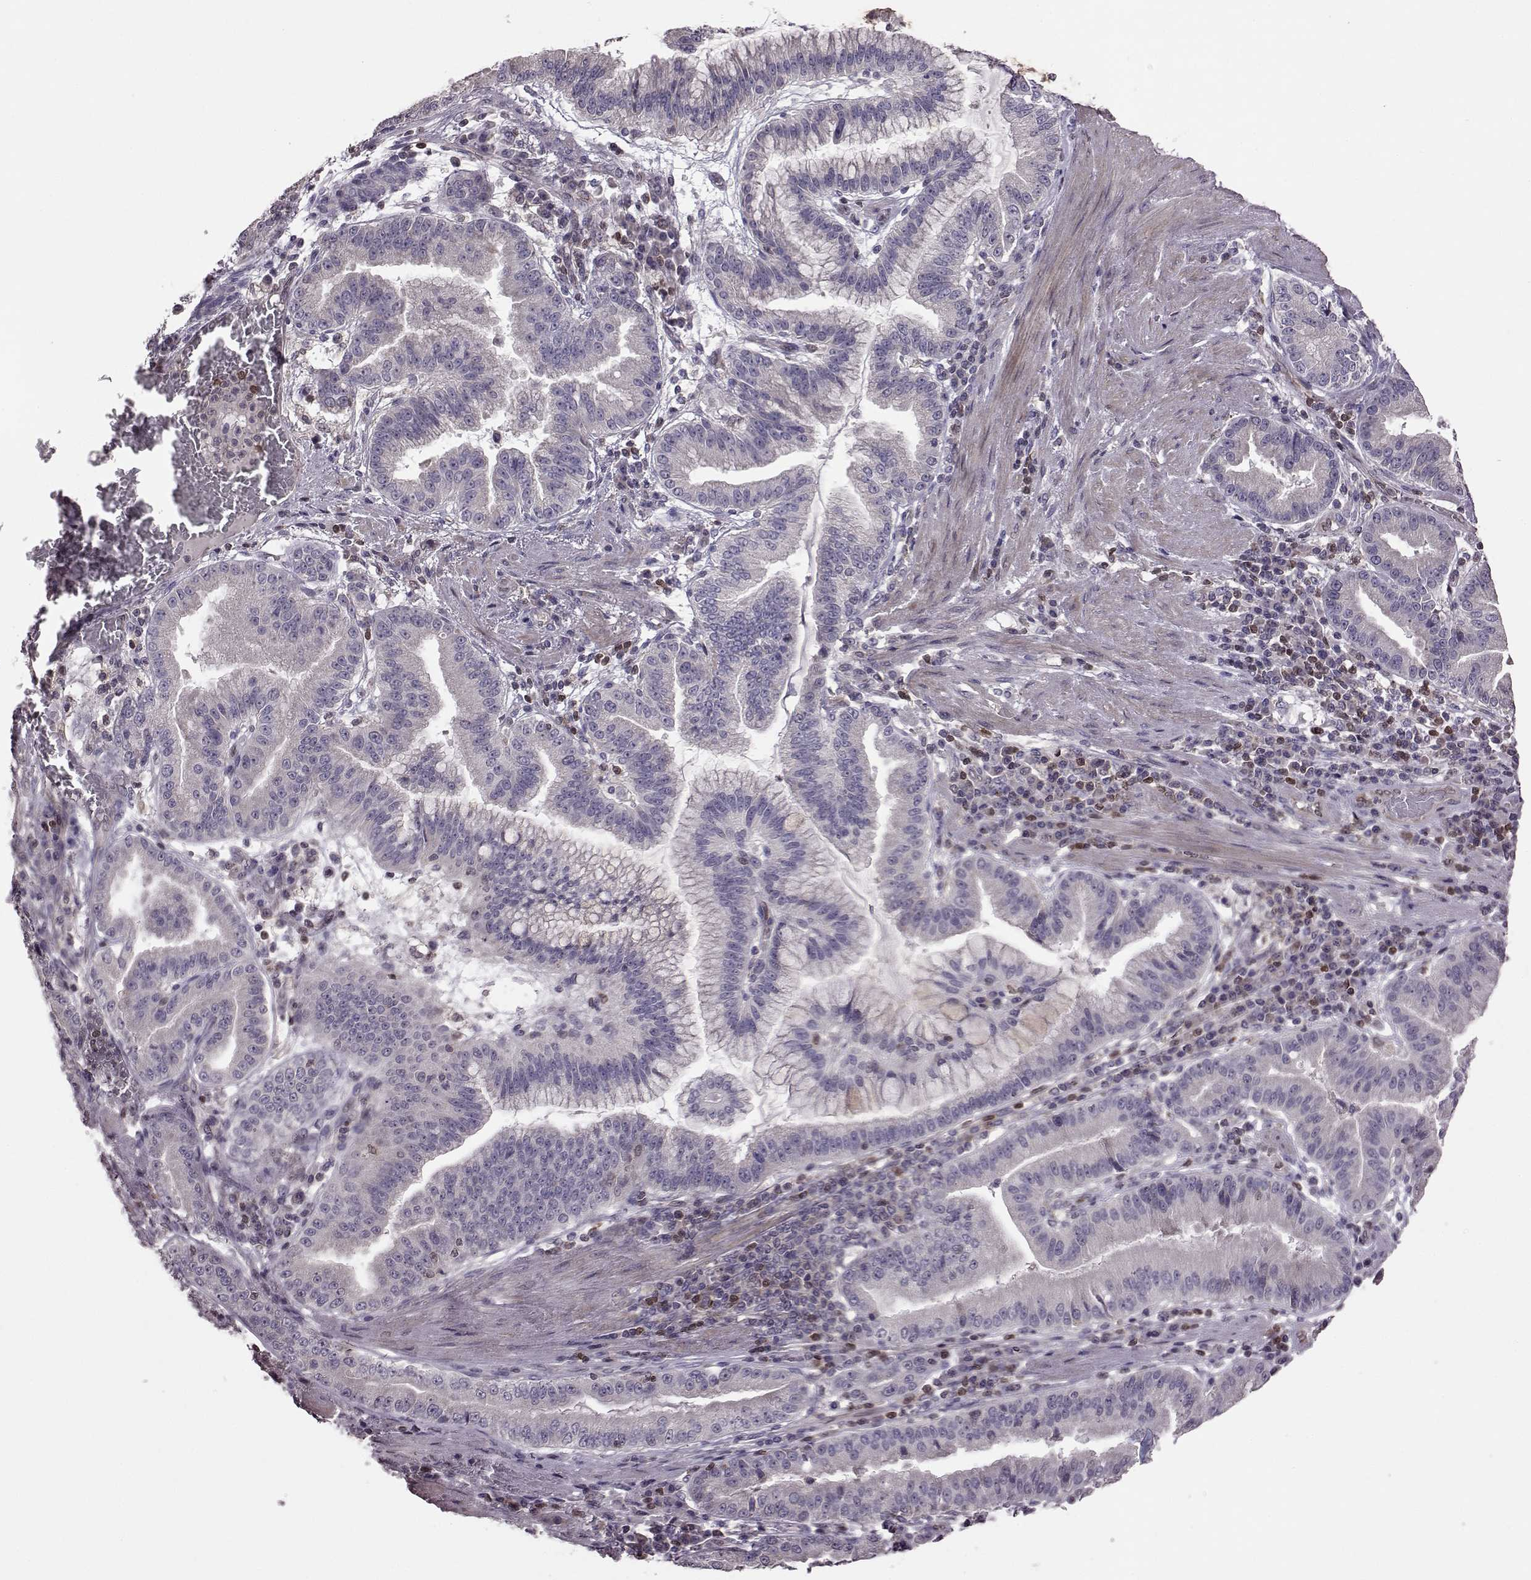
{"staining": {"intensity": "negative", "quantity": "none", "location": "none"}, "tissue": "stomach cancer", "cell_type": "Tumor cells", "image_type": "cancer", "snomed": [{"axis": "morphology", "description": "Adenocarcinoma, NOS"}, {"axis": "topography", "description": "Stomach"}], "caption": "Tumor cells are negative for brown protein staining in adenocarcinoma (stomach). Brightfield microscopy of IHC stained with DAB (3,3'-diaminobenzidine) (brown) and hematoxylin (blue), captured at high magnification.", "gene": "CDC42SE1", "patient": {"sex": "male", "age": 83}}